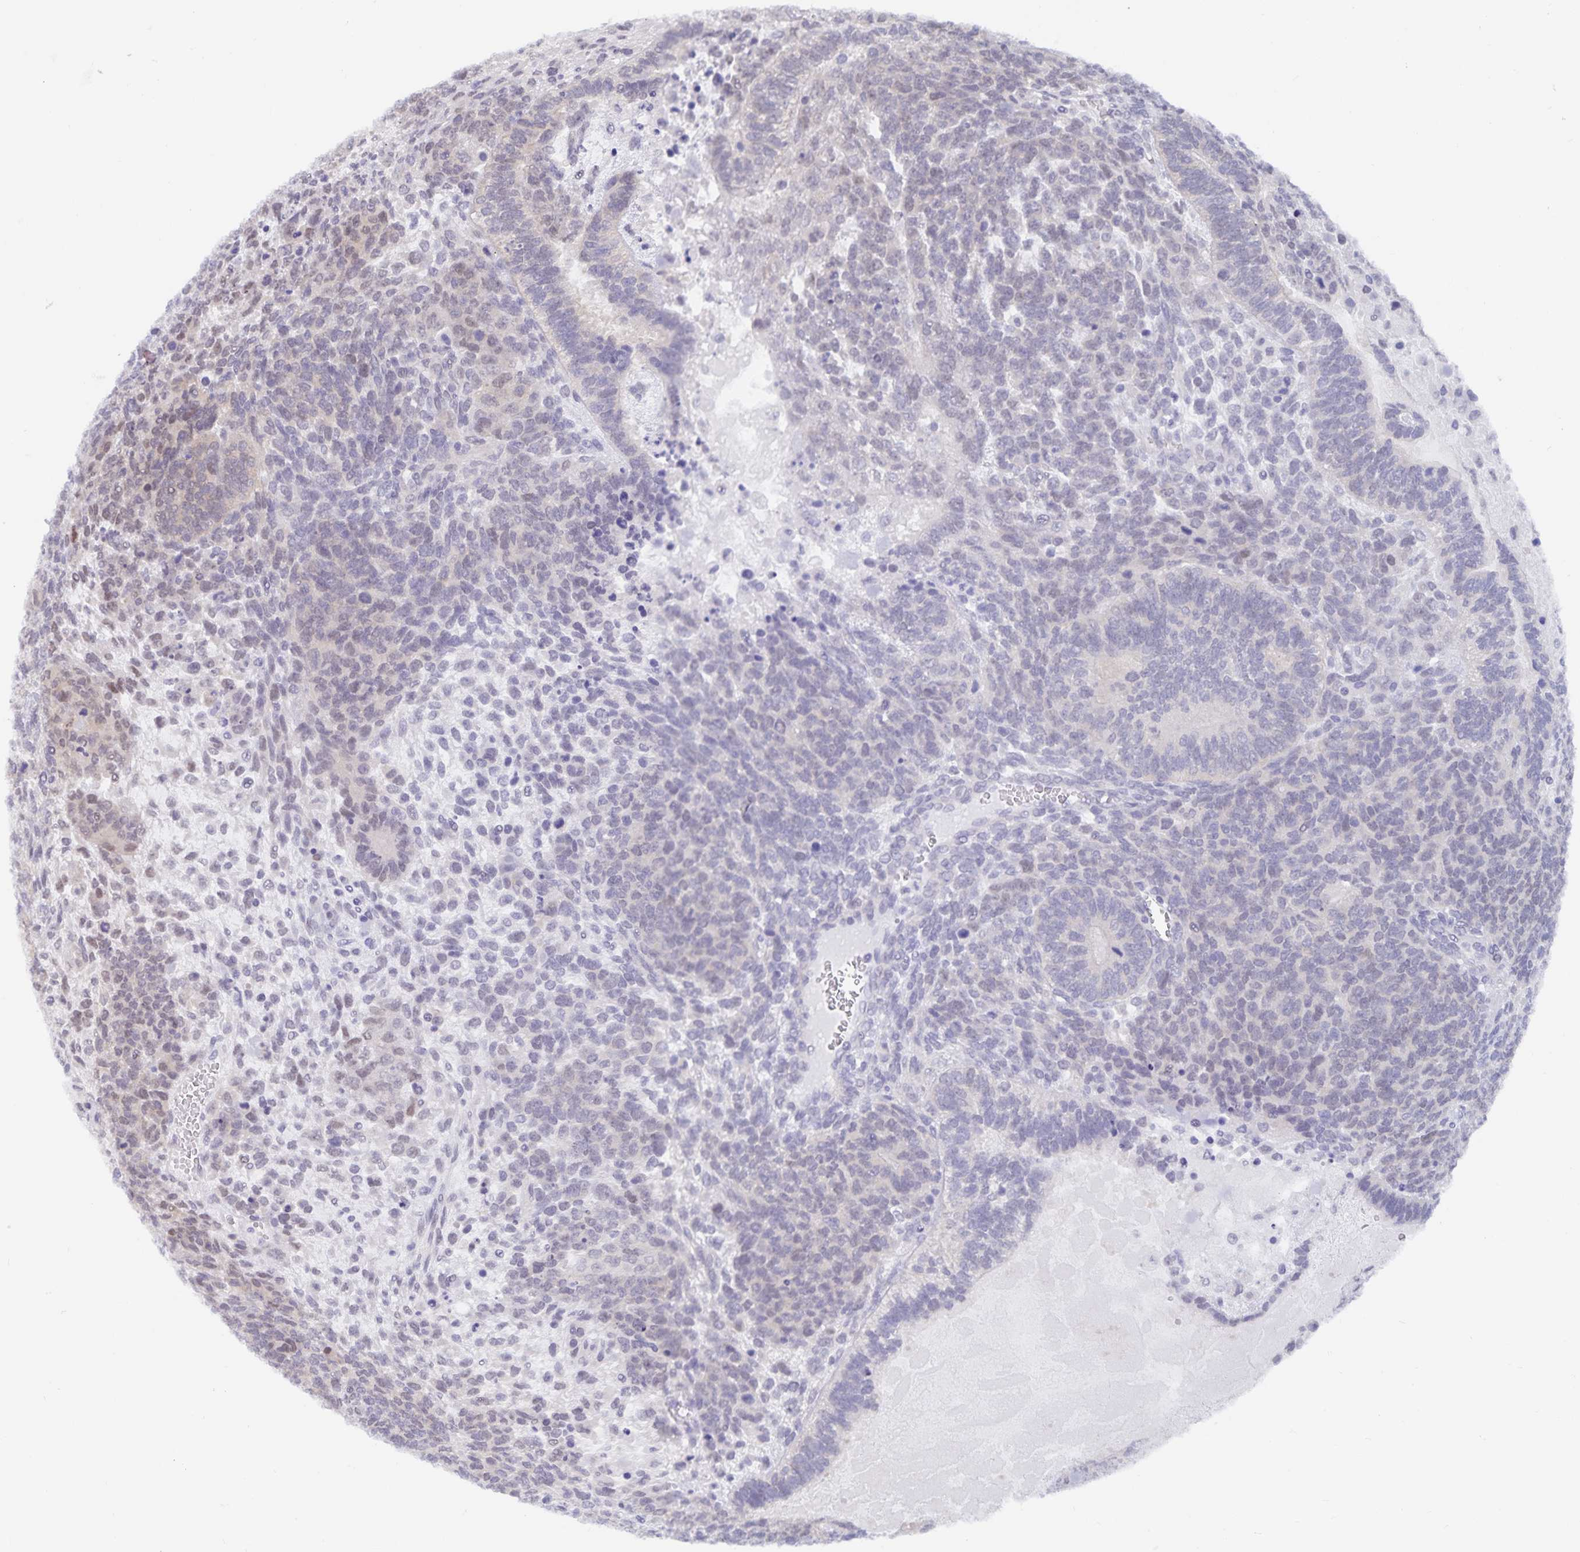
{"staining": {"intensity": "weak", "quantity": "<25%", "location": "nuclear"}, "tissue": "testis cancer", "cell_type": "Tumor cells", "image_type": "cancer", "snomed": [{"axis": "morphology", "description": "Normal tissue, NOS"}, {"axis": "morphology", "description": "Carcinoma, Embryonal, NOS"}, {"axis": "topography", "description": "Testis"}, {"axis": "topography", "description": "Epididymis"}], "caption": "High power microscopy histopathology image of an immunohistochemistry photomicrograph of embryonal carcinoma (testis), revealing no significant expression in tumor cells. (IHC, brightfield microscopy, high magnification).", "gene": "BAG6", "patient": {"sex": "male", "age": 23}}